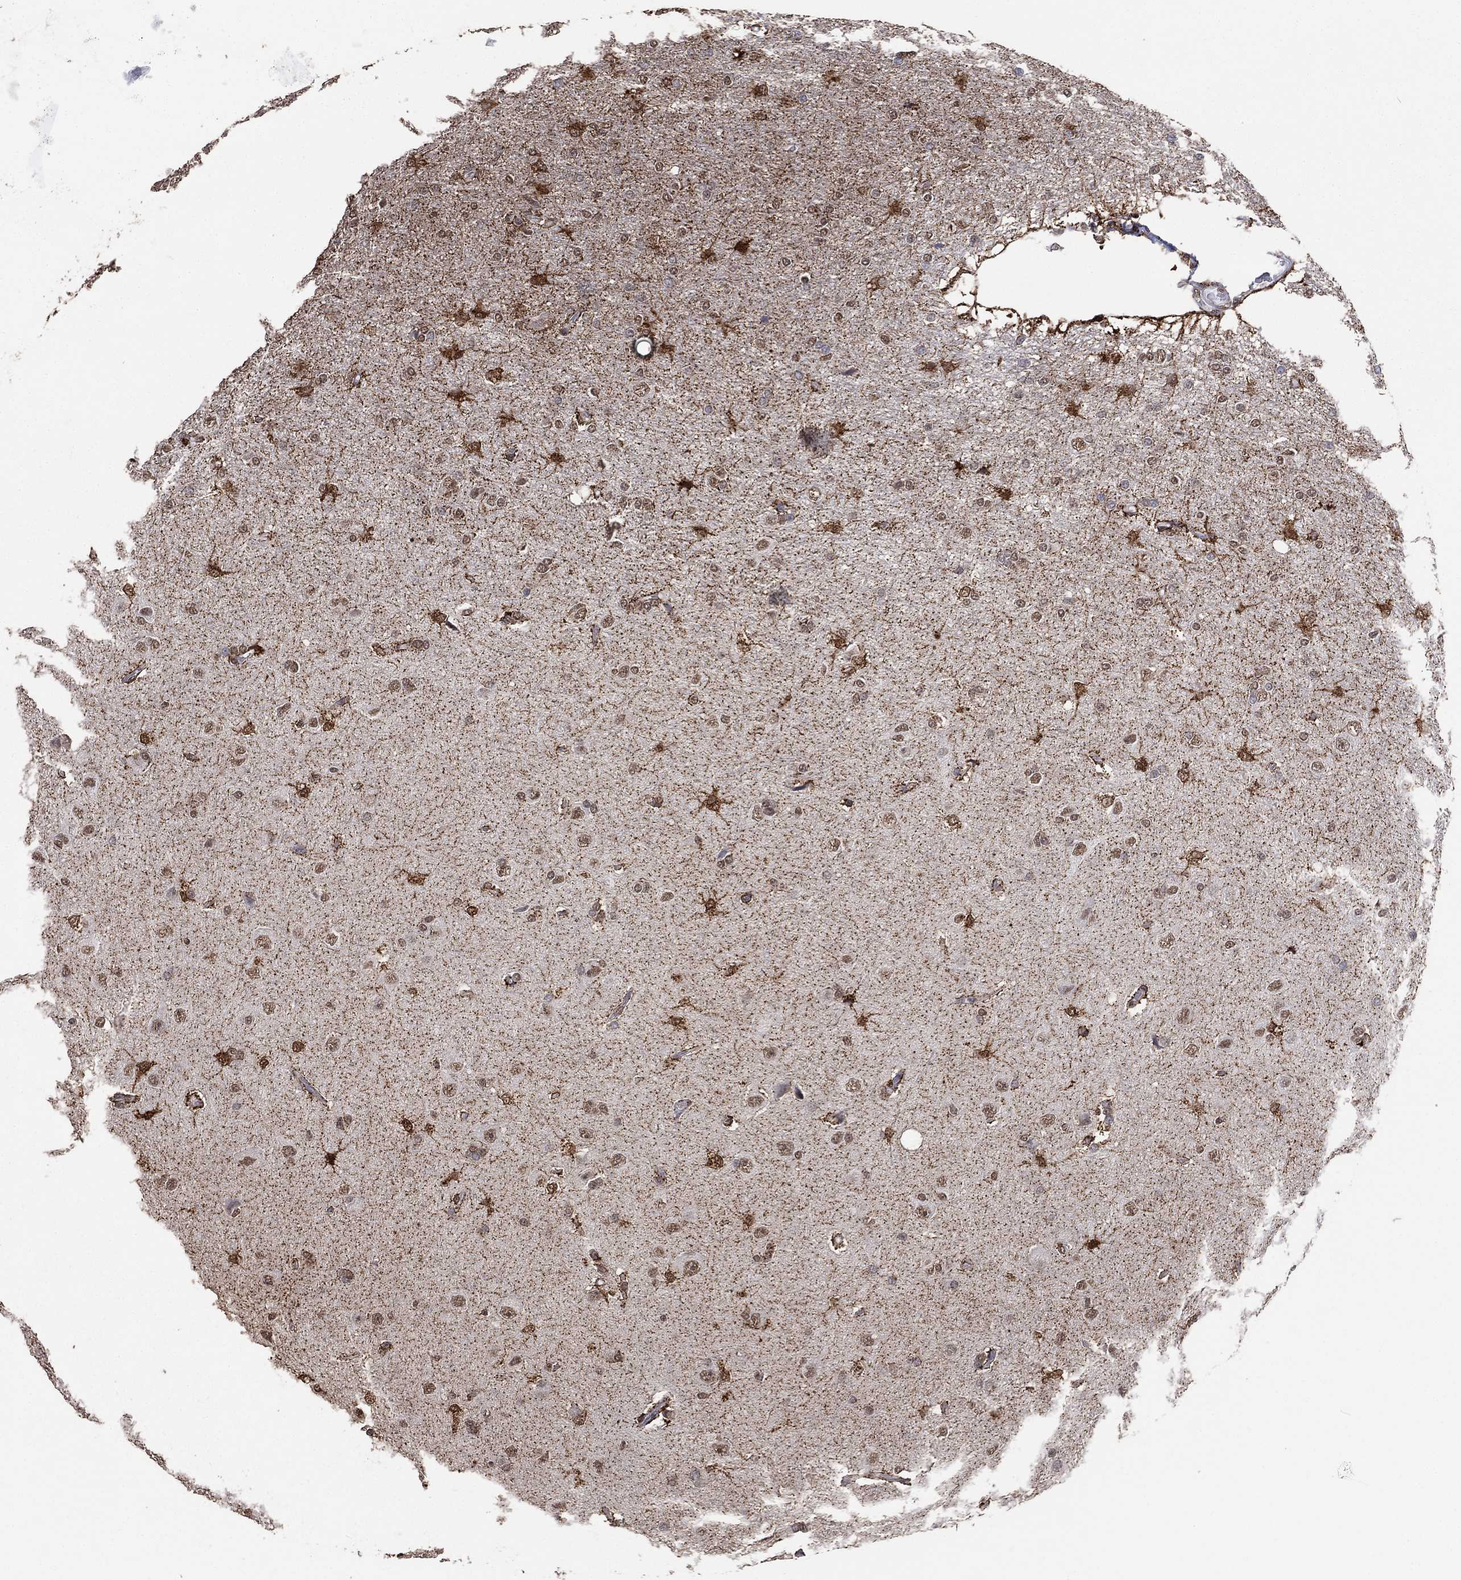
{"staining": {"intensity": "weak", "quantity": "<25%", "location": "nuclear"}, "tissue": "glioma", "cell_type": "Tumor cells", "image_type": "cancer", "snomed": [{"axis": "morphology", "description": "Glioma, malignant, High grade"}, {"axis": "topography", "description": "Cerebral cortex"}], "caption": "Micrograph shows no significant protein staining in tumor cells of malignant glioma (high-grade).", "gene": "ALDH7A1", "patient": {"sex": "male", "age": 70}}